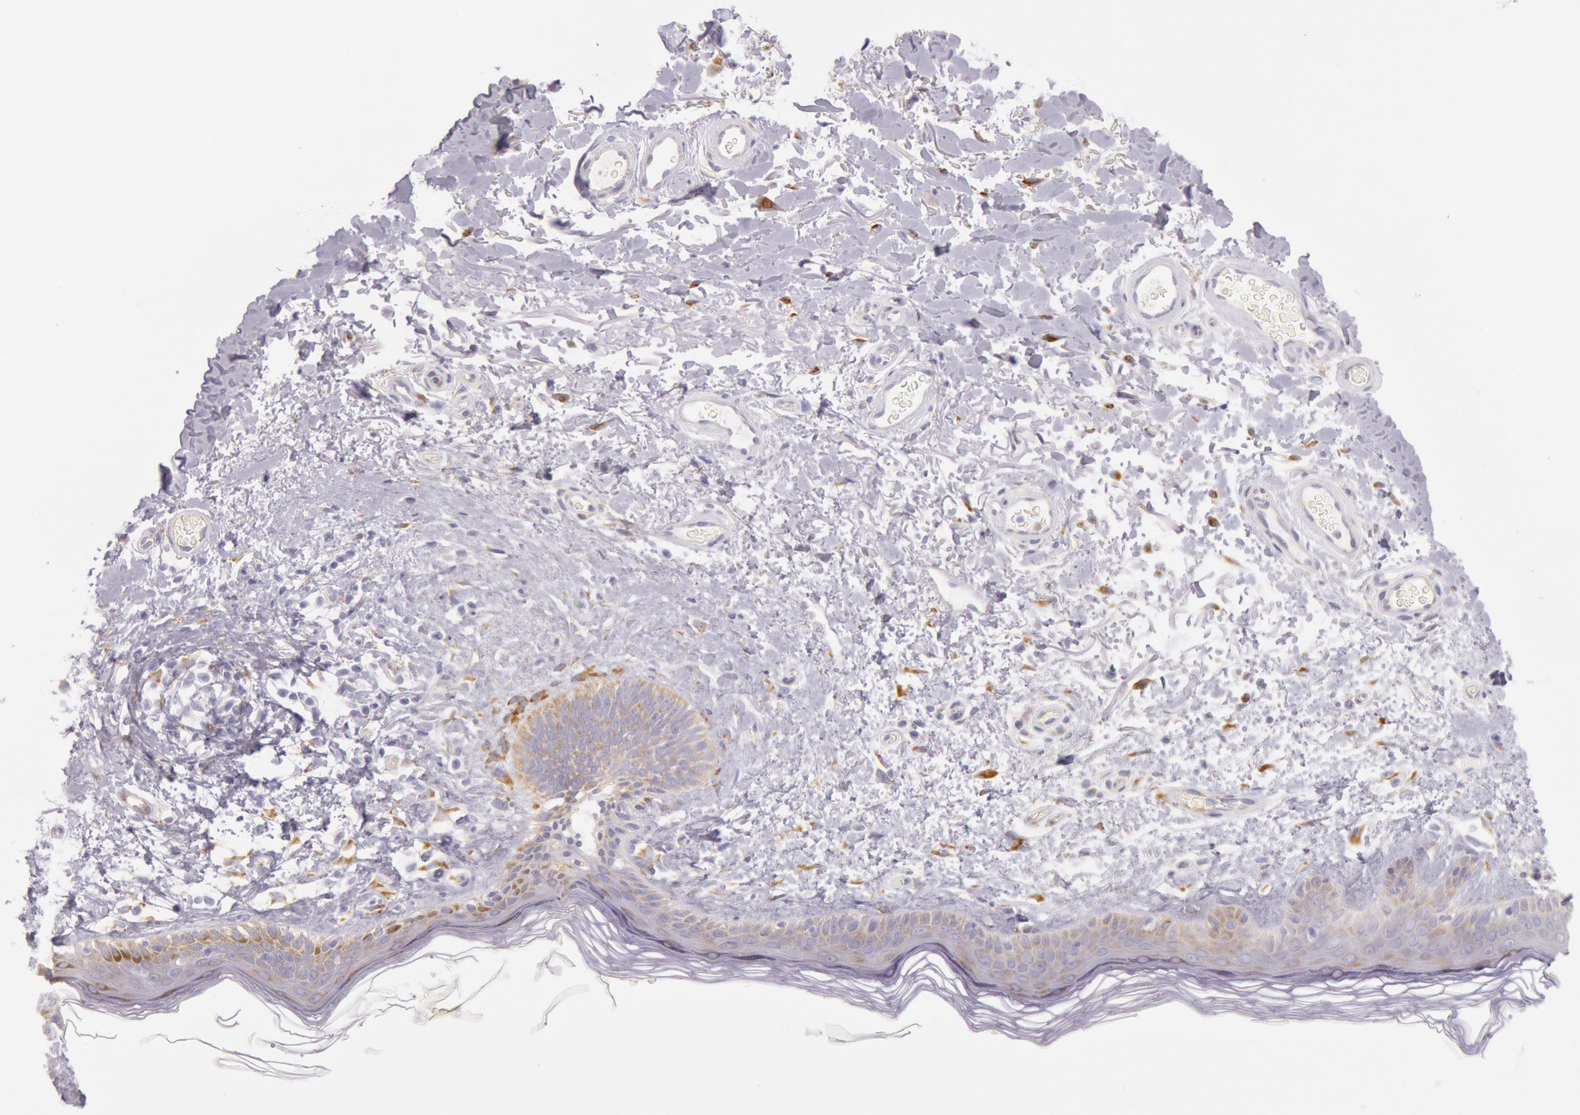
{"staining": {"intensity": "negative", "quantity": "none", "location": "none"}, "tissue": "skin", "cell_type": "Fibroblasts", "image_type": "normal", "snomed": [{"axis": "morphology", "description": "Normal tissue, NOS"}, {"axis": "topography", "description": "Skin"}], "caption": "Immunohistochemistry (IHC) micrograph of unremarkable human skin stained for a protein (brown), which exhibits no staining in fibroblasts.", "gene": "CIDEB", "patient": {"sex": "male", "age": 63}}